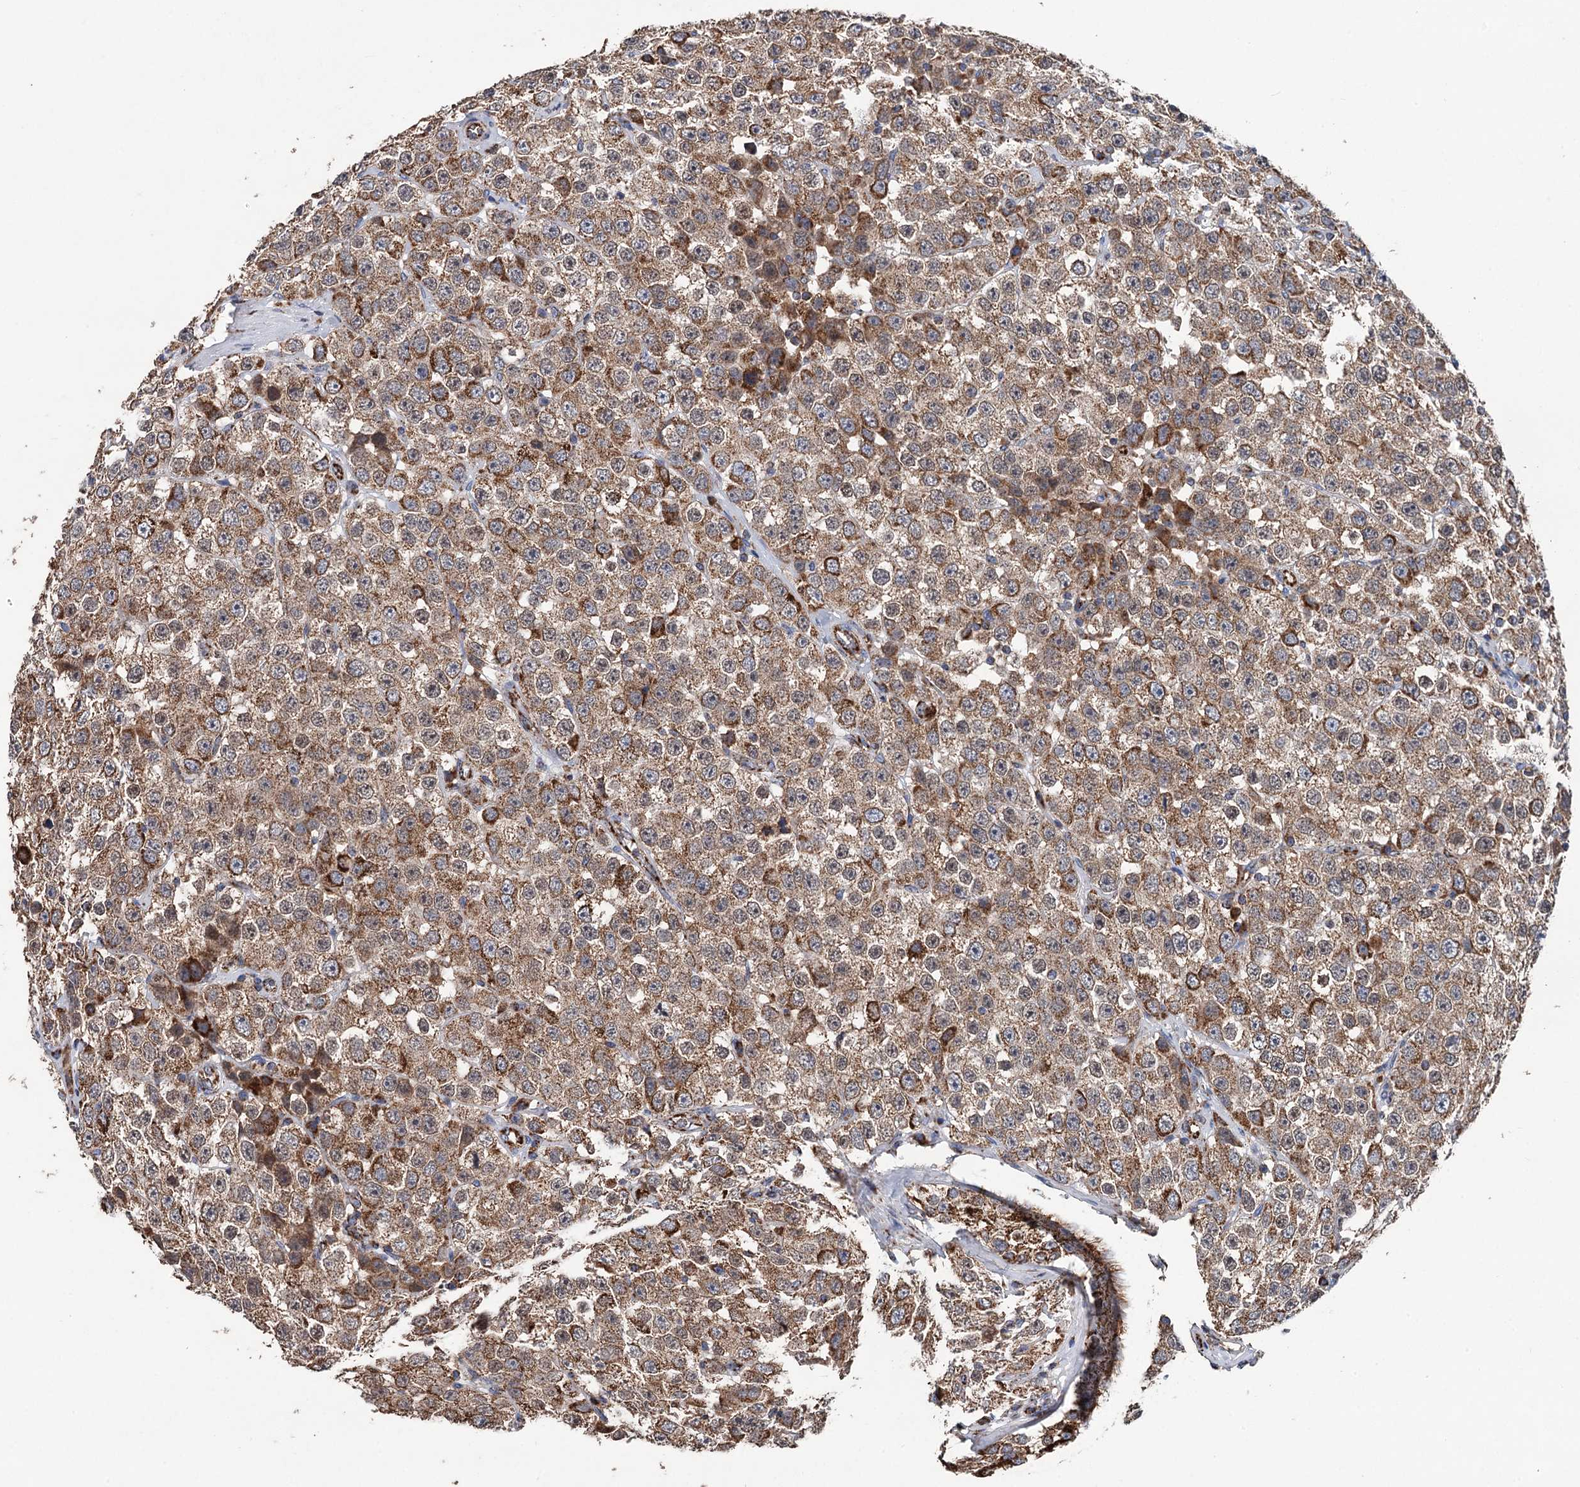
{"staining": {"intensity": "strong", "quantity": ">75%", "location": "cytoplasmic/membranous"}, "tissue": "testis cancer", "cell_type": "Tumor cells", "image_type": "cancer", "snomed": [{"axis": "morphology", "description": "Seminoma, NOS"}, {"axis": "topography", "description": "Testis"}], "caption": "Tumor cells show high levels of strong cytoplasmic/membranous expression in approximately >75% of cells in testis cancer (seminoma). (DAB IHC with brightfield microscopy, high magnification).", "gene": "DGLUCY", "patient": {"sex": "male", "age": 28}}